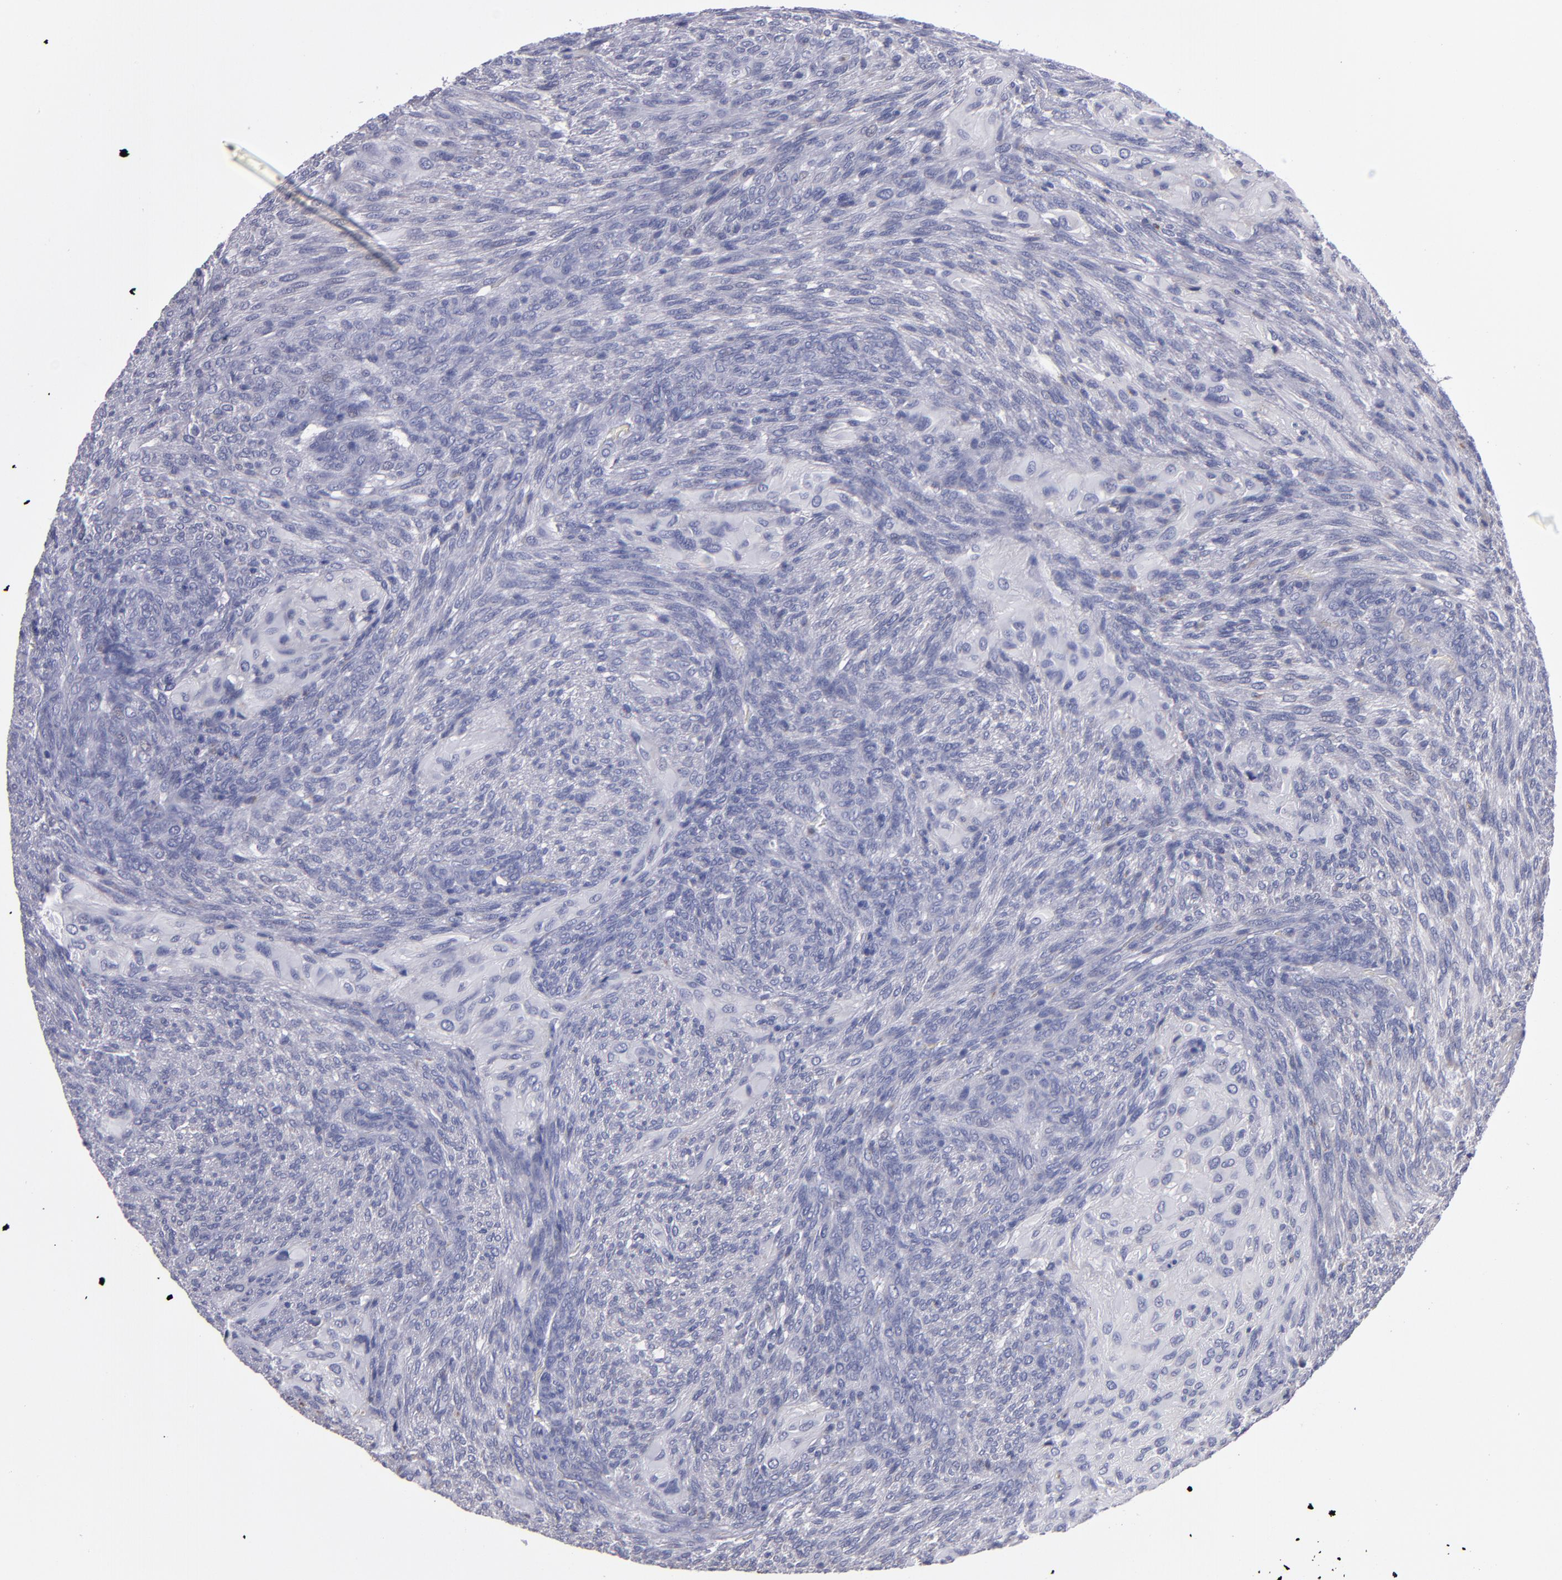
{"staining": {"intensity": "negative", "quantity": "none", "location": "none"}, "tissue": "glioma", "cell_type": "Tumor cells", "image_type": "cancer", "snomed": [{"axis": "morphology", "description": "Glioma, malignant, High grade"}, {"axis": "topography", "description": "Cerebral cortex"}], "caption": "Immunohistochemical staining of glioma displays no significant positivity in tumor cells.", "gene": "CDH3", "patient": {"sex": "female", "age": 55}}